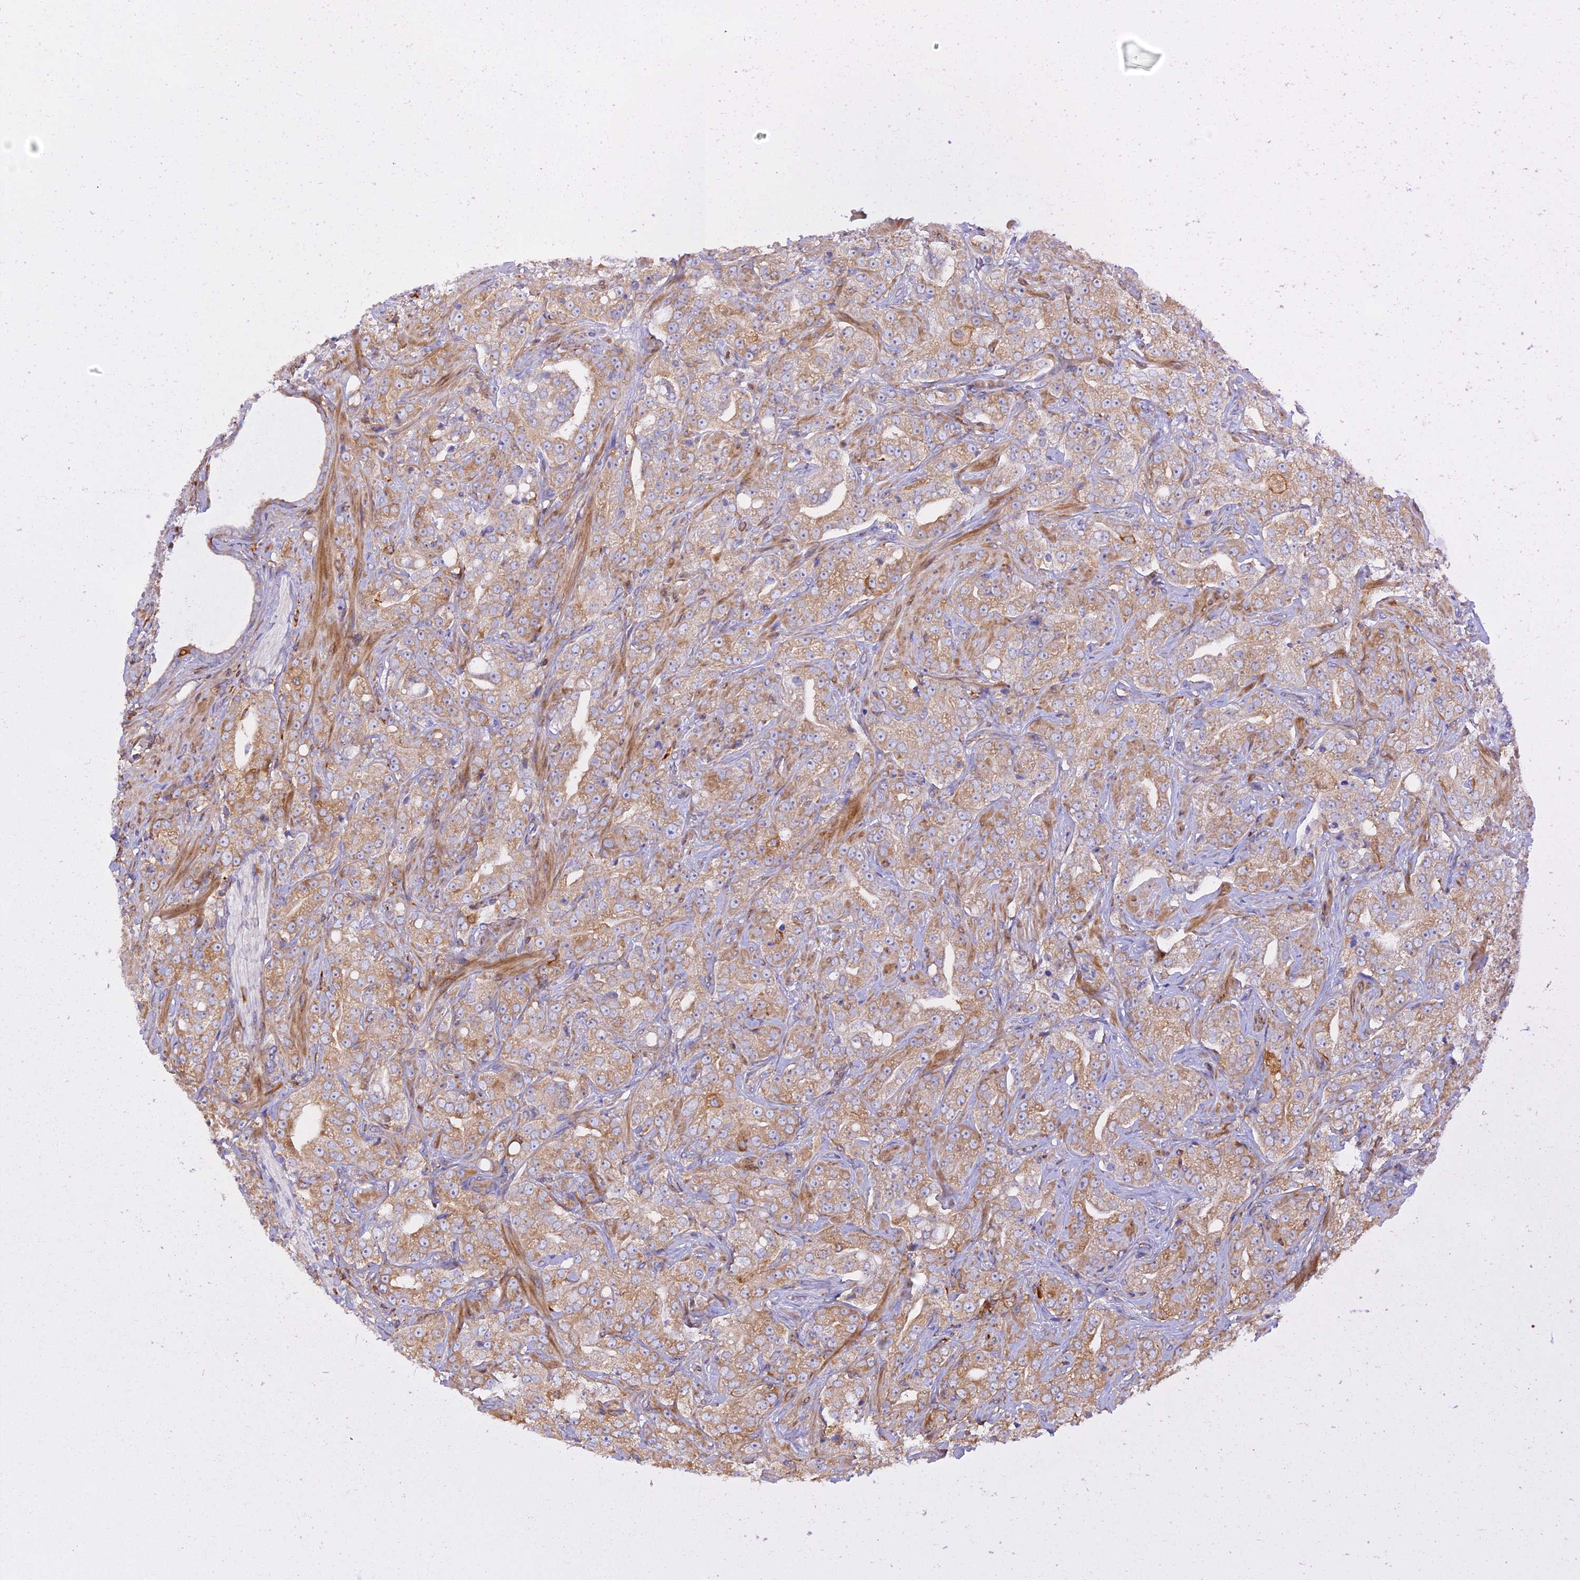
{"staining": {"intensity": "moderate", "quantity": ">75%", "location": "cytoplasmic/membranous"}, "tissue": "prostate cancer", "cell_type": "Tumor cells", "image_type": "cancer", "snomed": [{"axis": "morphology", "description": "Adenocarcinoma, Low grade"}, {"axis": "topography", "description": "Prostate"}], "caption": "IHC histopathology image of neoplastic tissue: adenocarcinoma (low-grade) (prostate) stained using IHC exhibits medium levels of moderate protein expression localized specifically in the cytoplasmic/membranous of tumor cells, appearing as a cytoplasmic/membranous brown color.", "gene": "GMIP", "patient": {"sex": "male", "age": 67}}